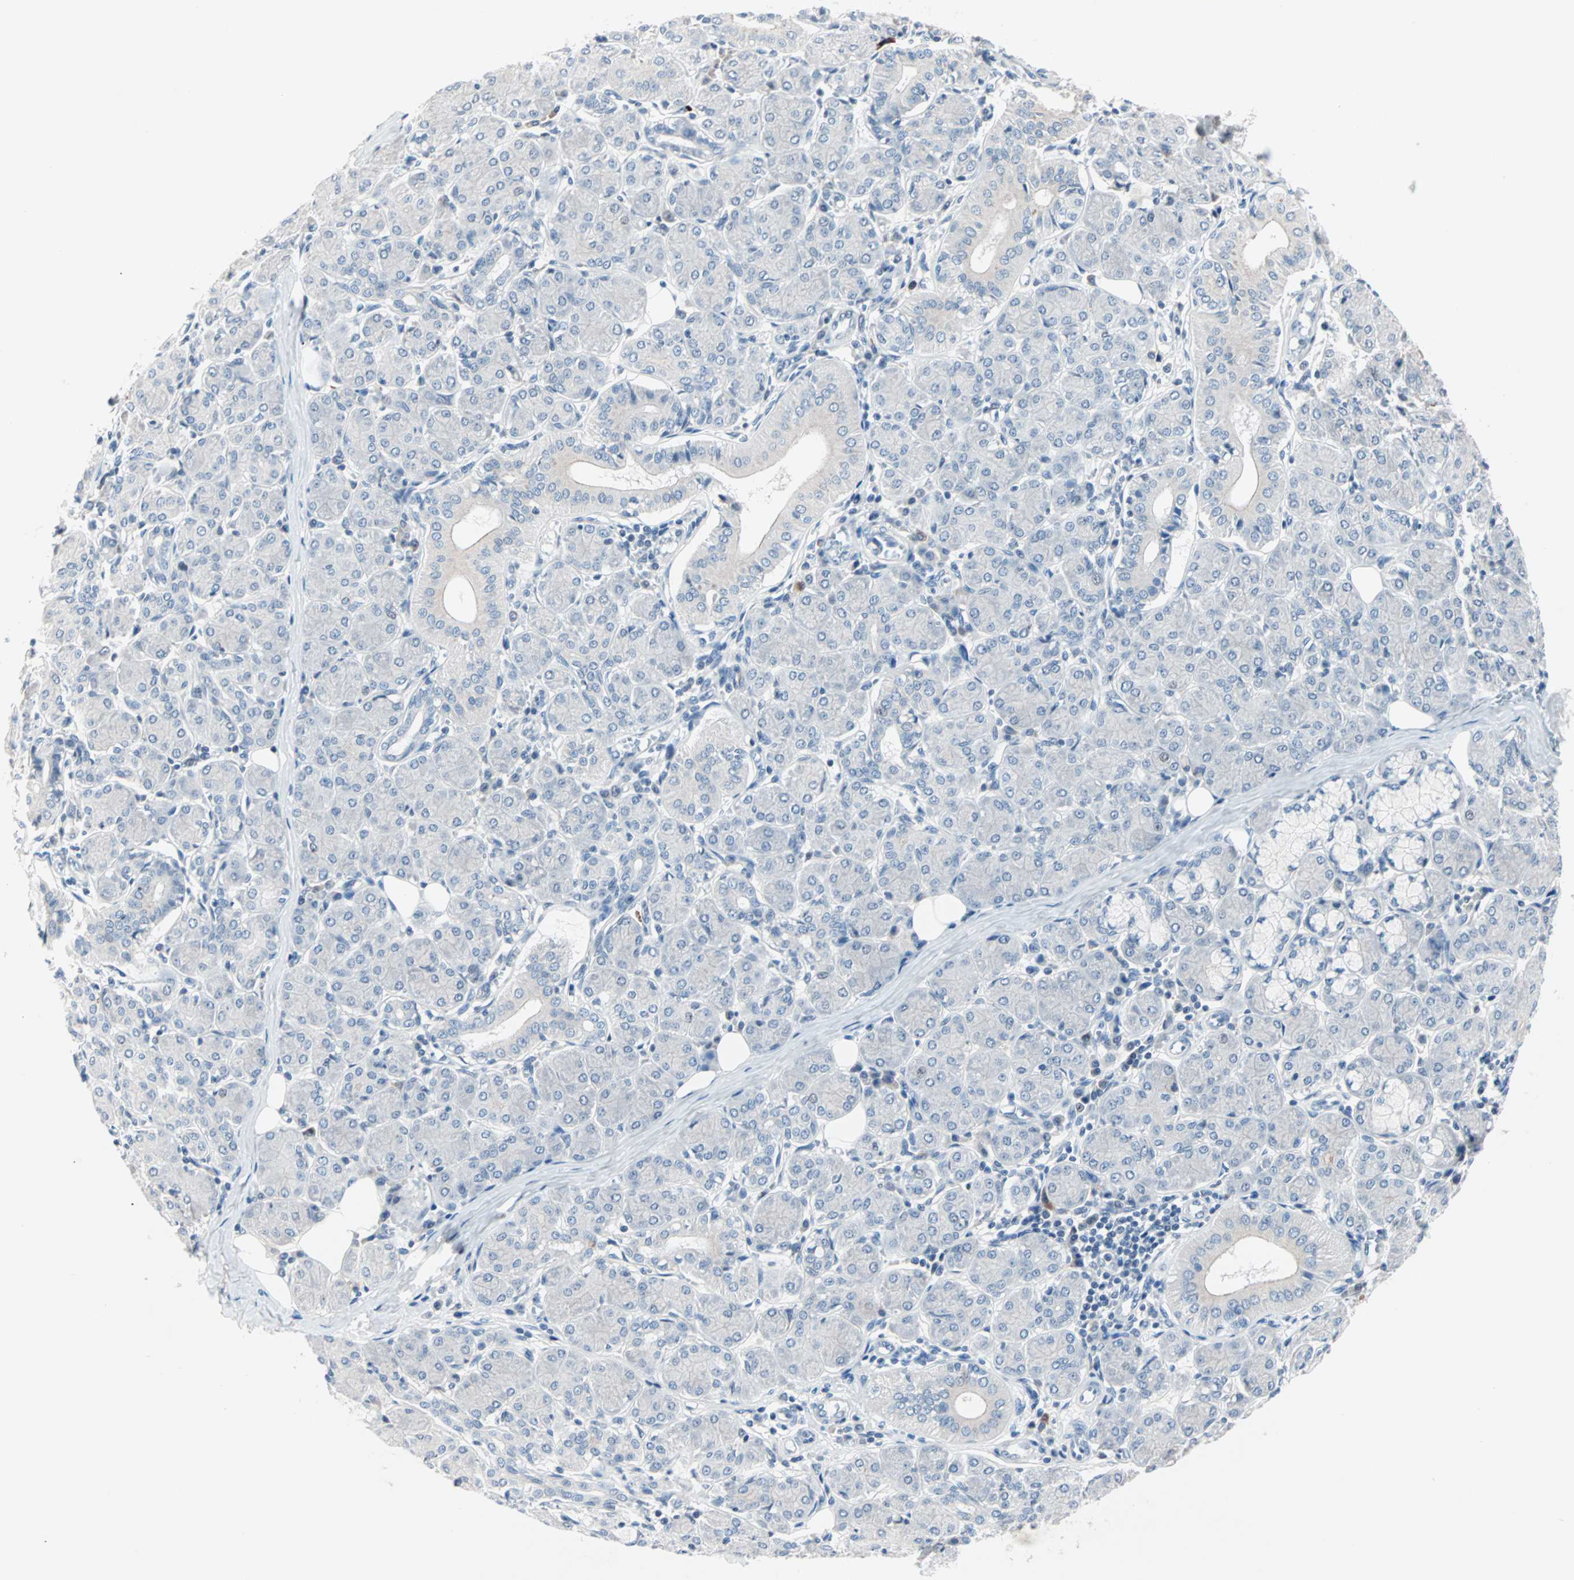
{"staining": {"intensity": "negative", "quantity": "none", "location": "none"}, "tissue": "salivary gland", "cell_type": "Glandular cells", "image_type": "normal", "snomed": [{"axis": "morphology", "description": "Normal tissue, NOS"}, {"axis": "morphology", "description": "Inflammation, NOS"}, {"axis": "topography", "description": "Lymph node"}, {"axis": "topography", "description": "Salivary gland"}], "caption": "Immunohistochemical staining of unremarkable human salivary gland demonstrates no significant positivity in glandular cells.", "gene": "CCNE2", "patient": {"sex": "male", "age": 3}}